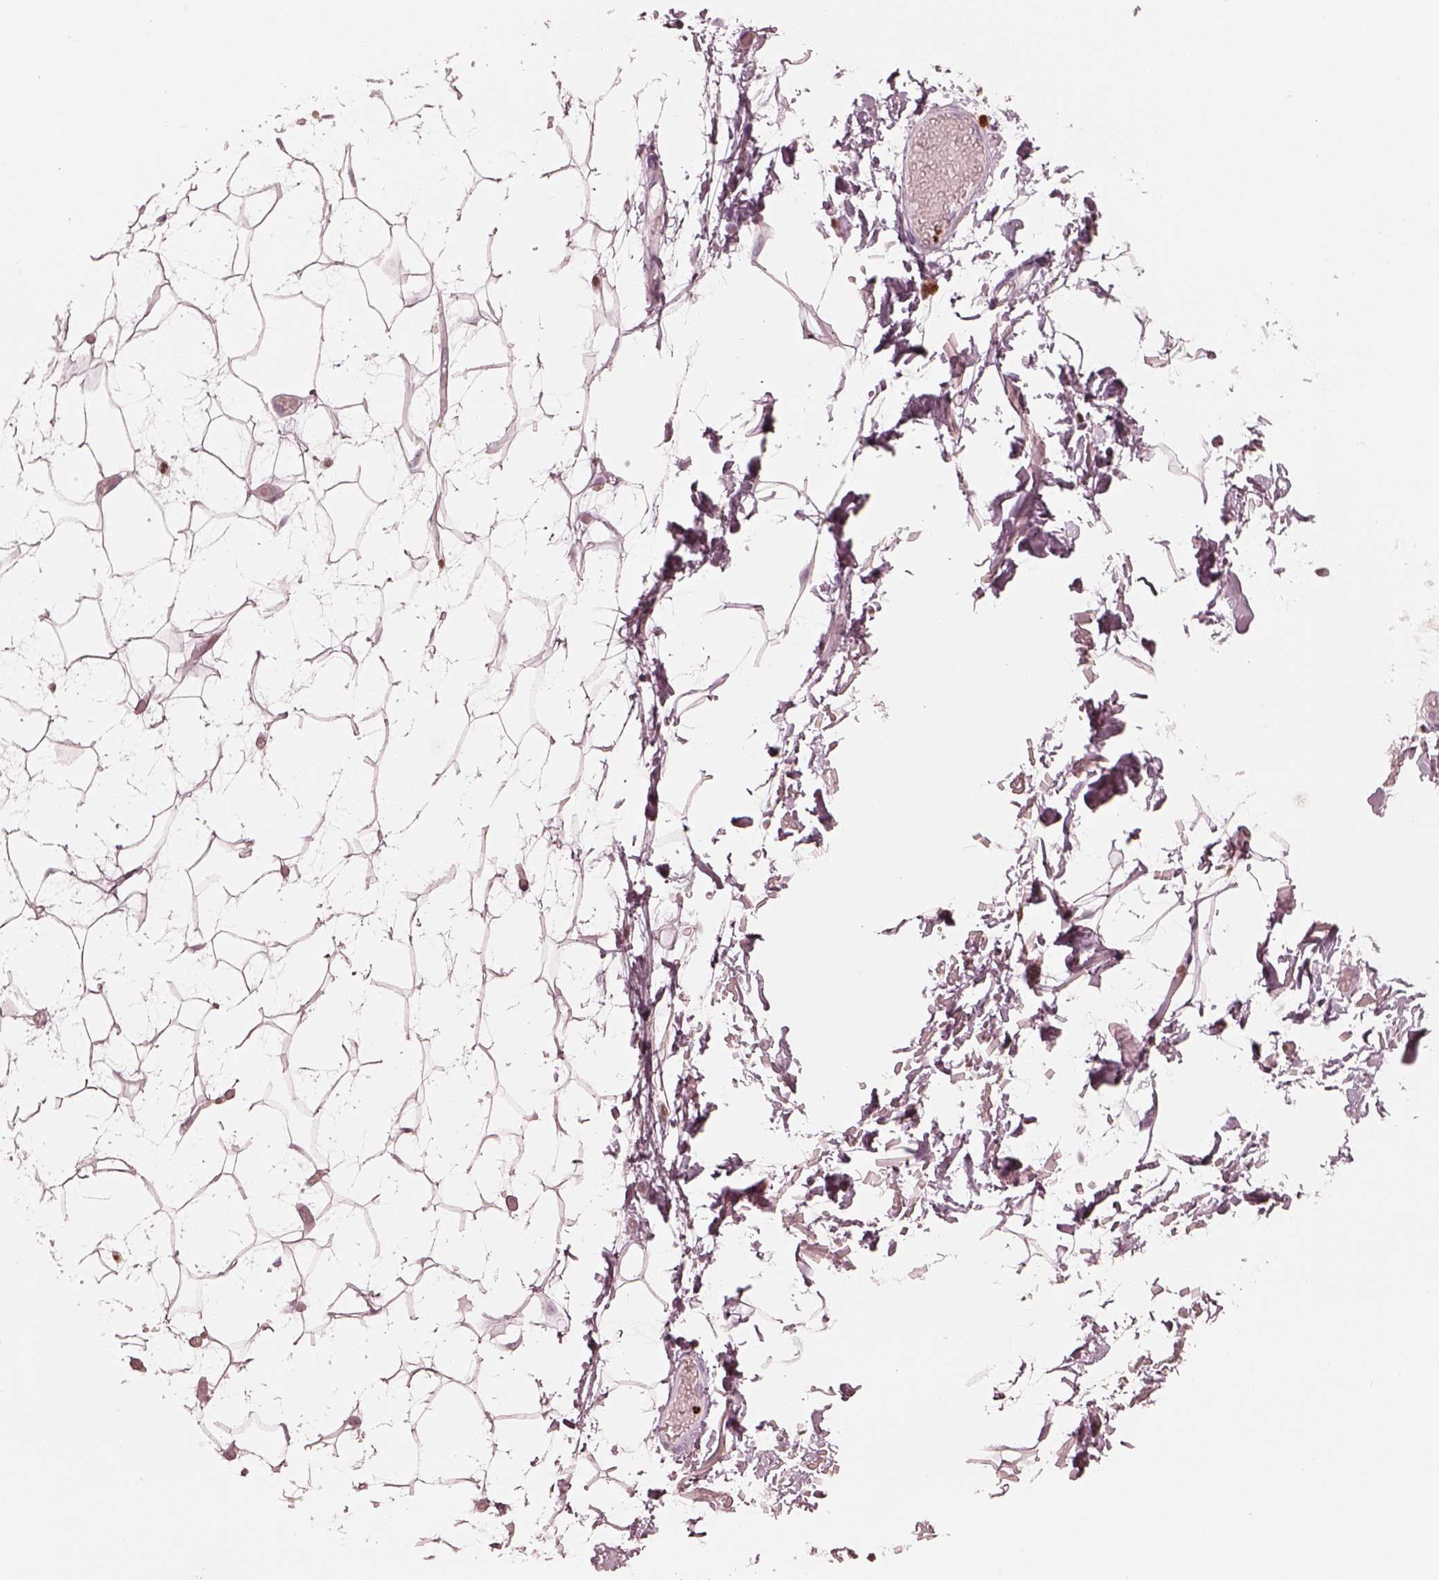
{"staining": {"intensity": "negative", "quantity": "none", "location": "none"}, "tissue": "adipose tissue", "cell_type": "Adipocytes", "image_type": "normal", "snomed": [{"axis": "morphology", "description": "Normal tissue, NOS"}, {"axis": "topography", "description": "Anal"}, {"axis": "topography", "description": "Peripheral nerve tissue"}], "caption": "Immunohistochemistry photomicrograph of normal human adipose tissue stained for a protein (brown), which shows no expression in adipocytes.", "gene": "ALOX5", "patient": {"sex": "male", "age": 78}}